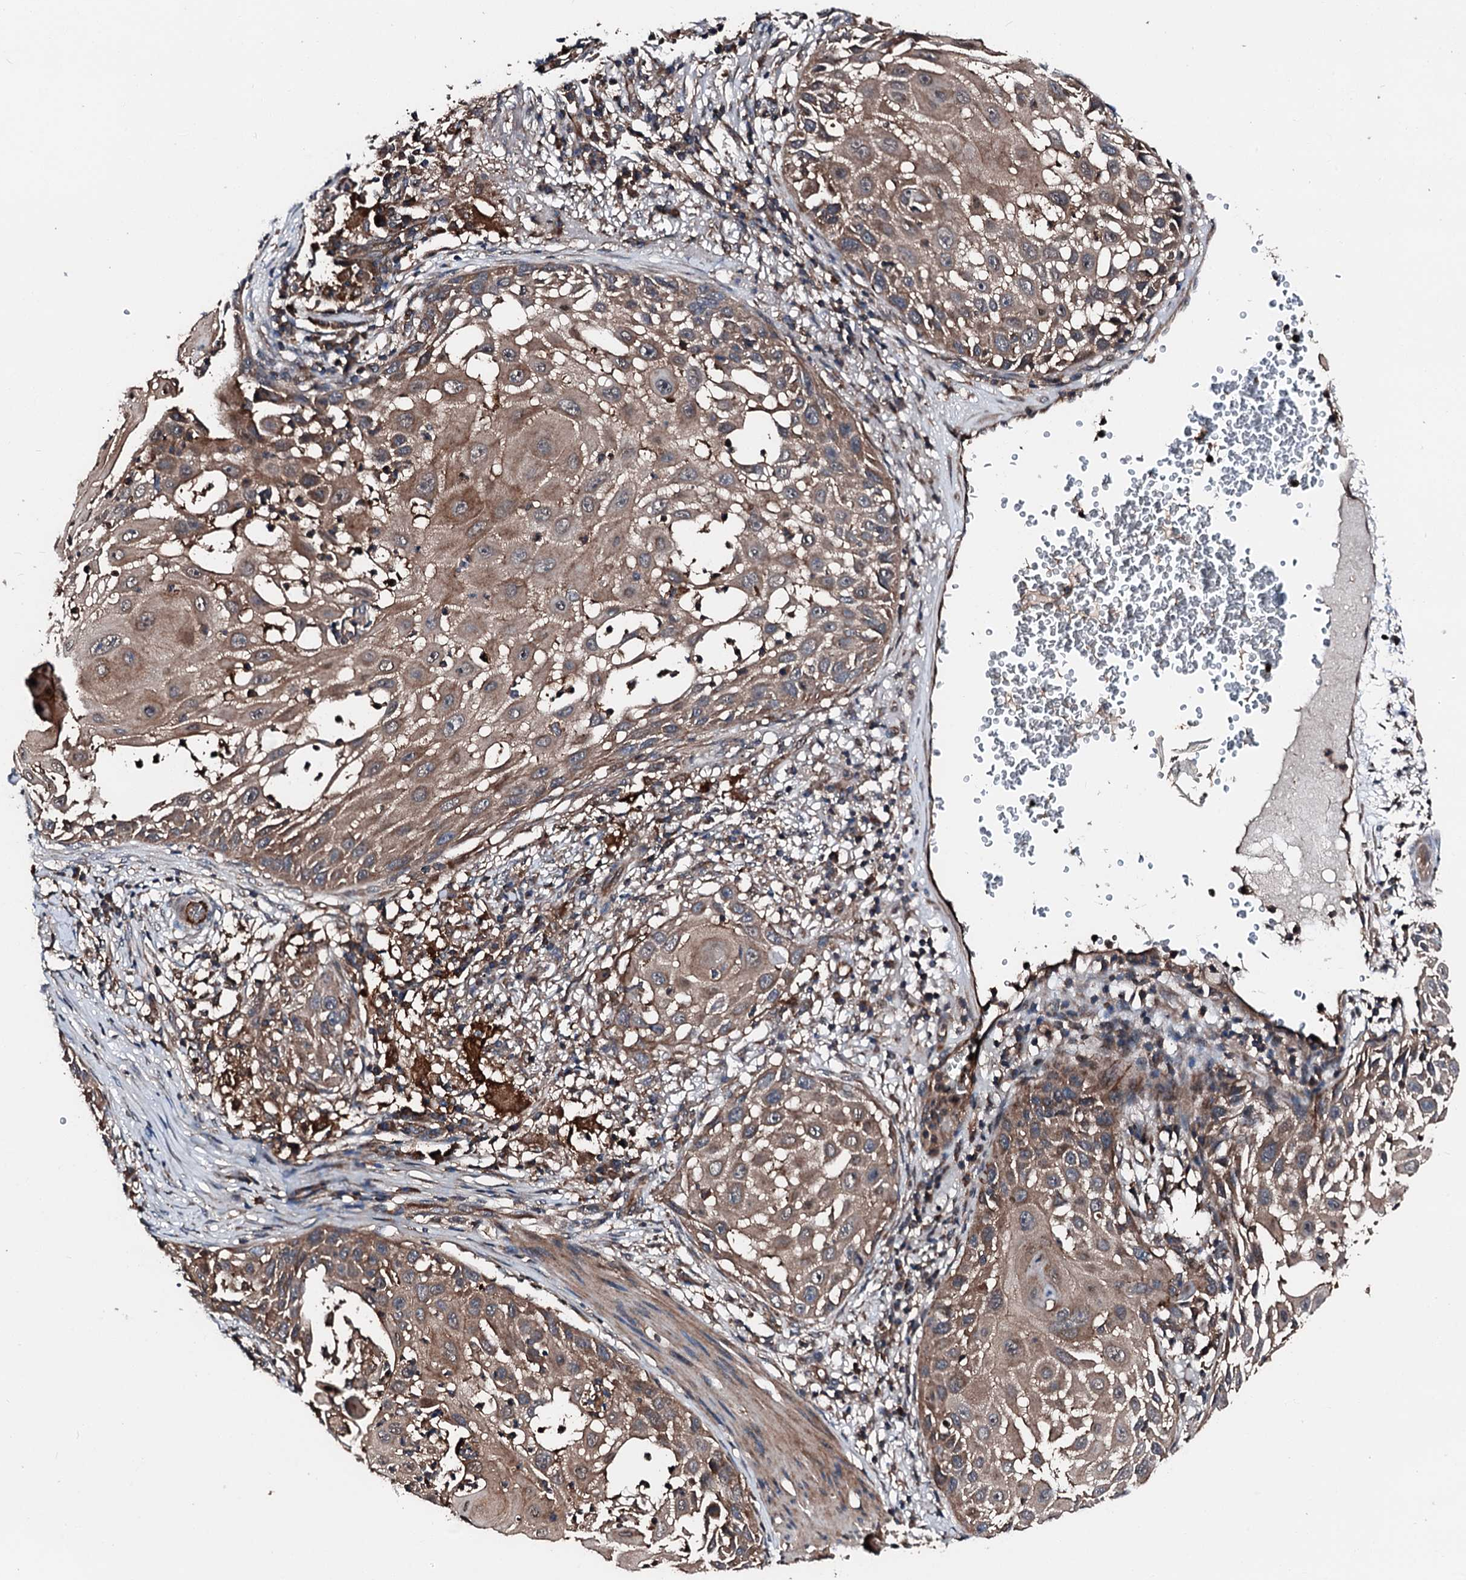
{"staining": {"intensity": "moderate", "quantity": ">75%", "location": "cytoplasmic/membranous"}, "tissue": "skin cancer", "cell_type": "Tumor cells", "image_type": "cancer", "snomed": [{"axis": "morphology", "description": "Squamous cell carcinoma, NOS"}, {"axis": "topography", "description": "Skin"}], "caption": "Tumor cells demonstrate medium levels of moderate cytoplasmic/membranous staining in about >75% of cells in human skin cancer.", "gene": "FGD4", "patient": {"sex": "female", "age": 44}}